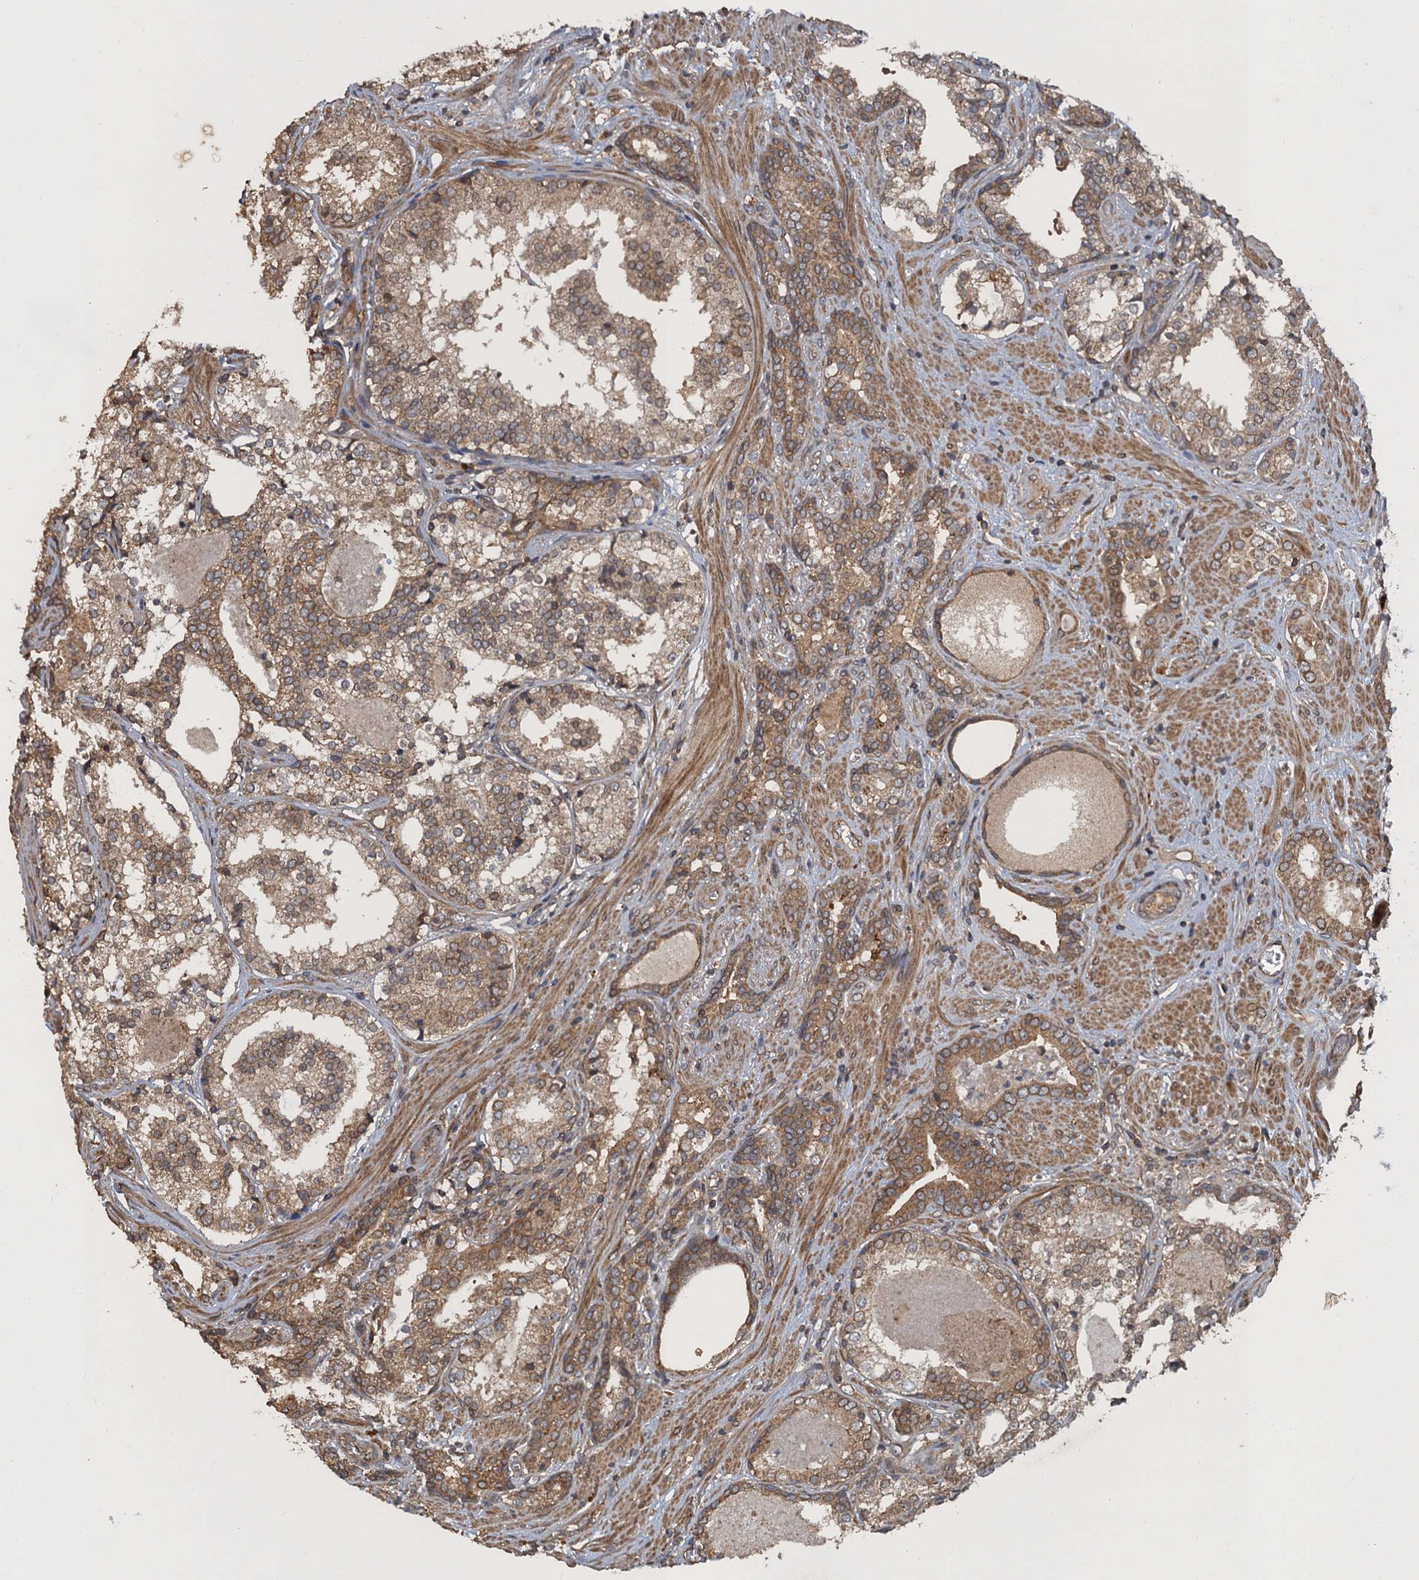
{"staining": {"intensity": "moderate", "quantity": ">75%", "location": "cytoplasmic/membranous"}, "tissue": "prostate cancer", "cell_type": "Tumor cells", "image_type": "cancer", "snomed": [{"axis": "morphology", "description": "Adenocarcinoma, High grade"}, {"axis": "topography", "description": "Prostate"}], "caption": "Prostate high-grade adenocarcinoma stained for a protein (brown) displays moderate cytoplasmic/membranous positive positivity in approximately >75% of tumor cells.", "gene": "GLE1", "patient": {"sex": "male", "age": 58}}